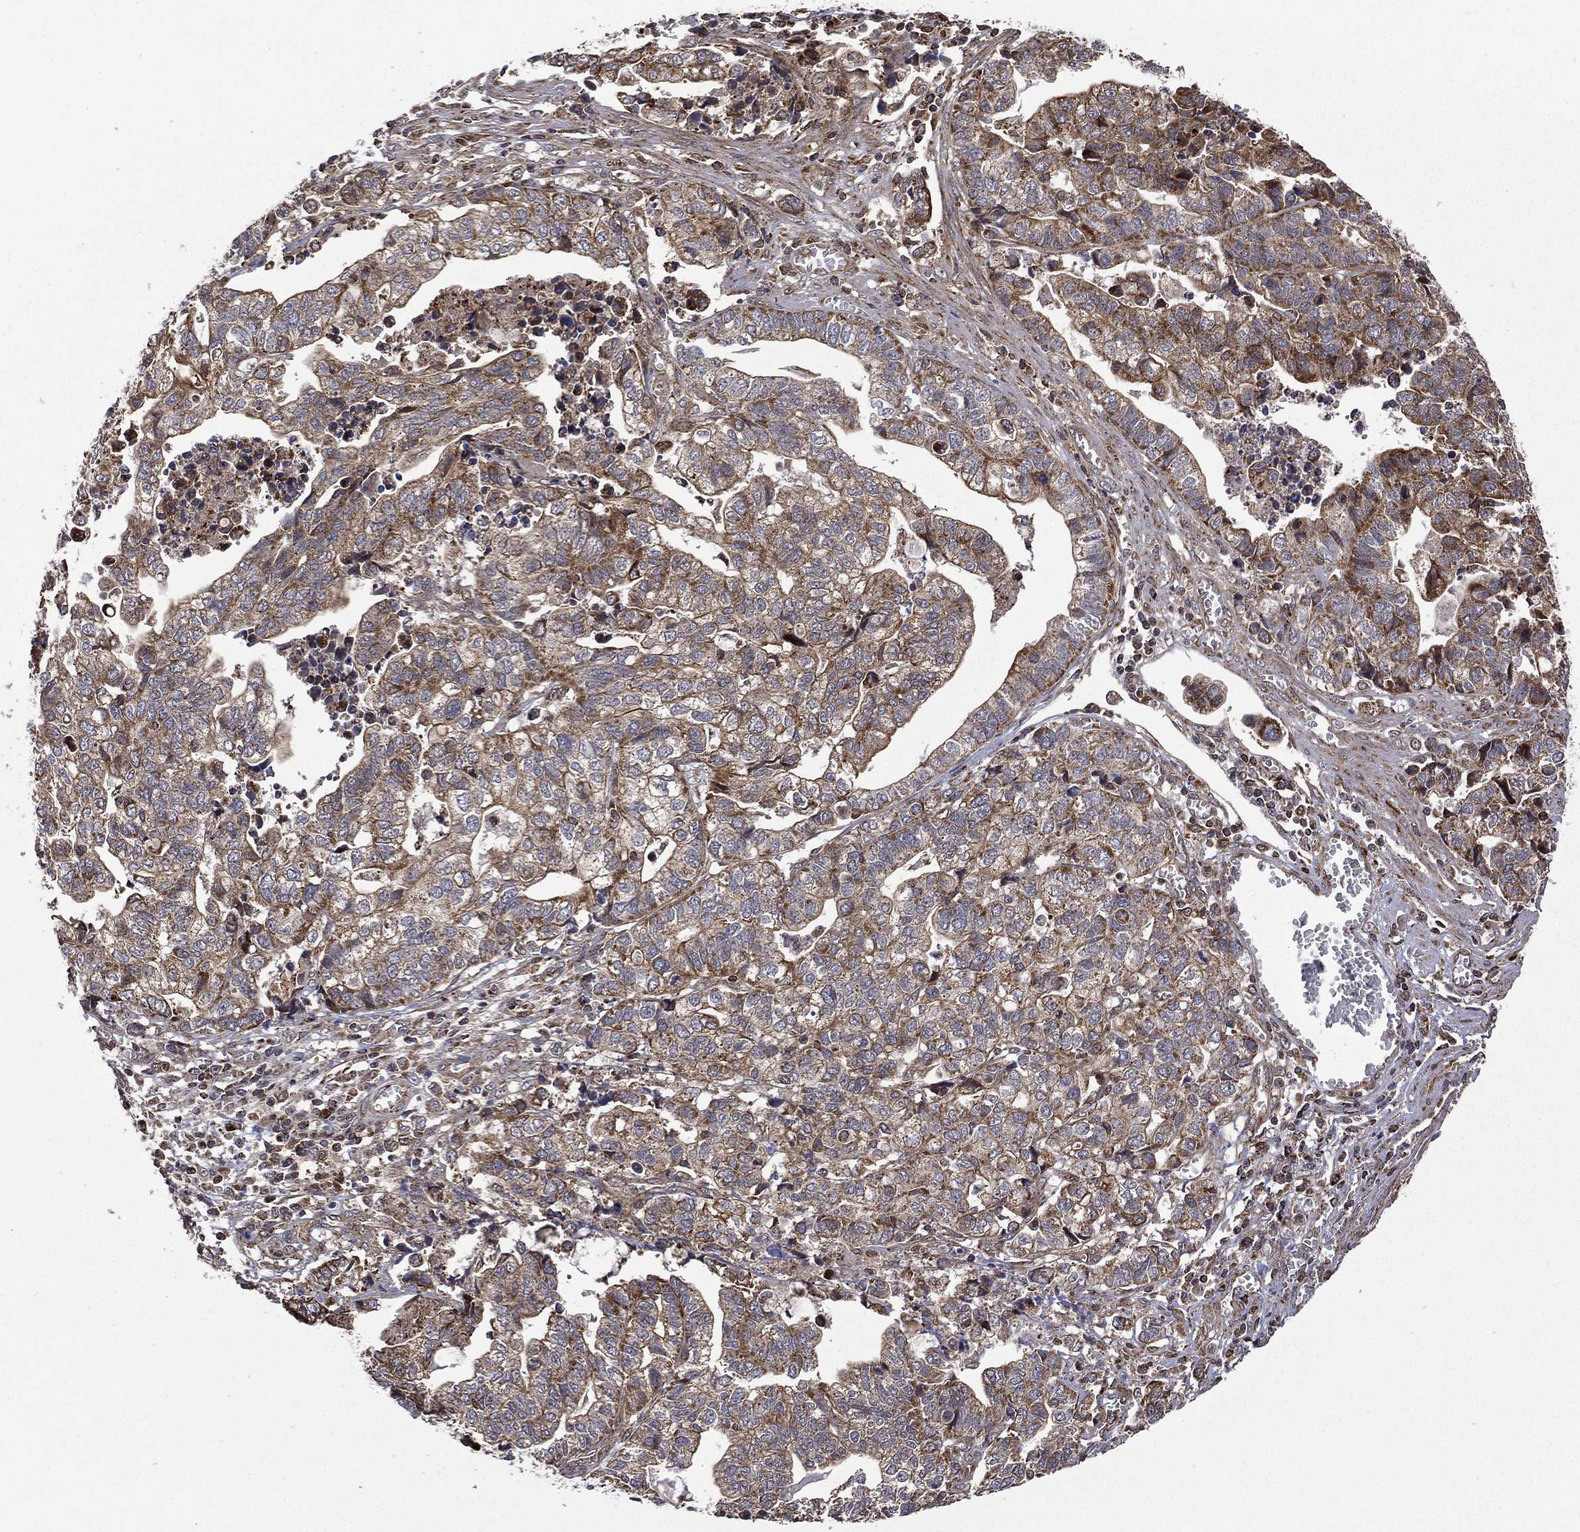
{"staining": {"intensity": "strong", "quantity": ">75%", "location": "cytoplasmic/membranous"}, "tissue": "stomach cancer", "cell_type": "Tumor cells", "image_type": "cancer", "snomed": [{"axis": "morphology", "description": "Adenocarcinoma, NOS"}, {"axis": "topography", "description": "Stomach, upper"}], "caption": "Immunohistochemistry (IHC) staining of adenocarcinoma (stomach), which displays high levels of strong cytoplasmic/membranous positivity in approximately >75% of tumor cells indicating strong cytoplasmic/membranous protein expression. The staining was performed using DAB (brown) for protein detection and nuclei were counterstained in hematoxylin (blue).", "gene": "GIMAP6", "patient": {"sex": "female", "age": 67}}